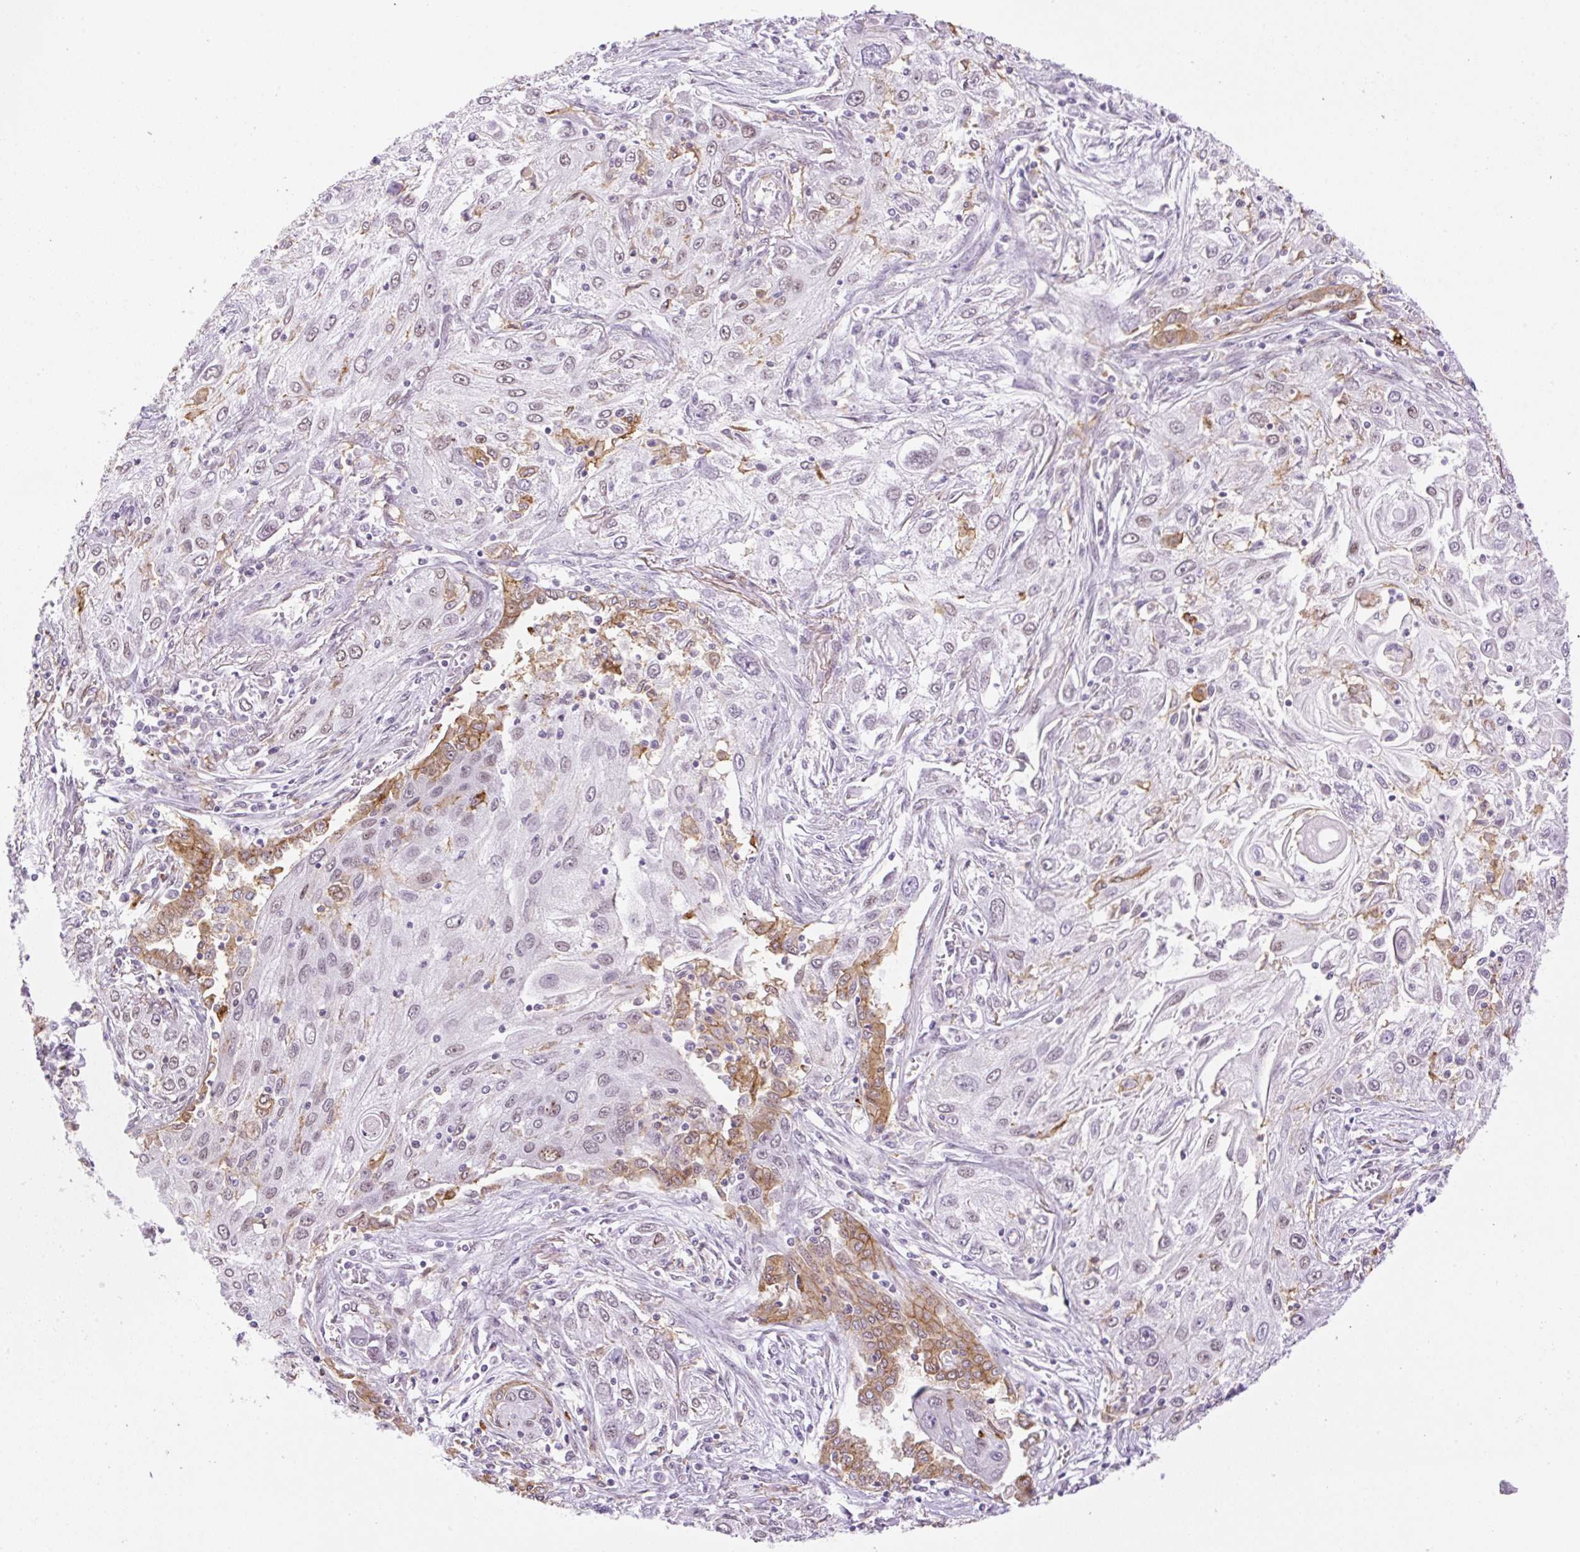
{"staining": {"intensity": "weak", "quantity": ">75%", "location": "nuclear"}, "tissue": "lung cancer", "cell_type": "Tumor cells", "image_type": "cancer", "snomed": [{"axis": "morphology", "description": "Squamous cell carcinoma, NOS"}, {"axis": "topography", "description": "Lung"}], "caption": "Squamous cell carcinoma (lung) stained with immunohistochemistry (IHC) demonstrates weak nuclear staining in about >75% of tumor cells. (DAB (3,3'-diaminobenzidine) IHC with brightfield microscopy, high magnification).", "gene": "PALM3", "patient": {"sex": "female", "age": 69}}